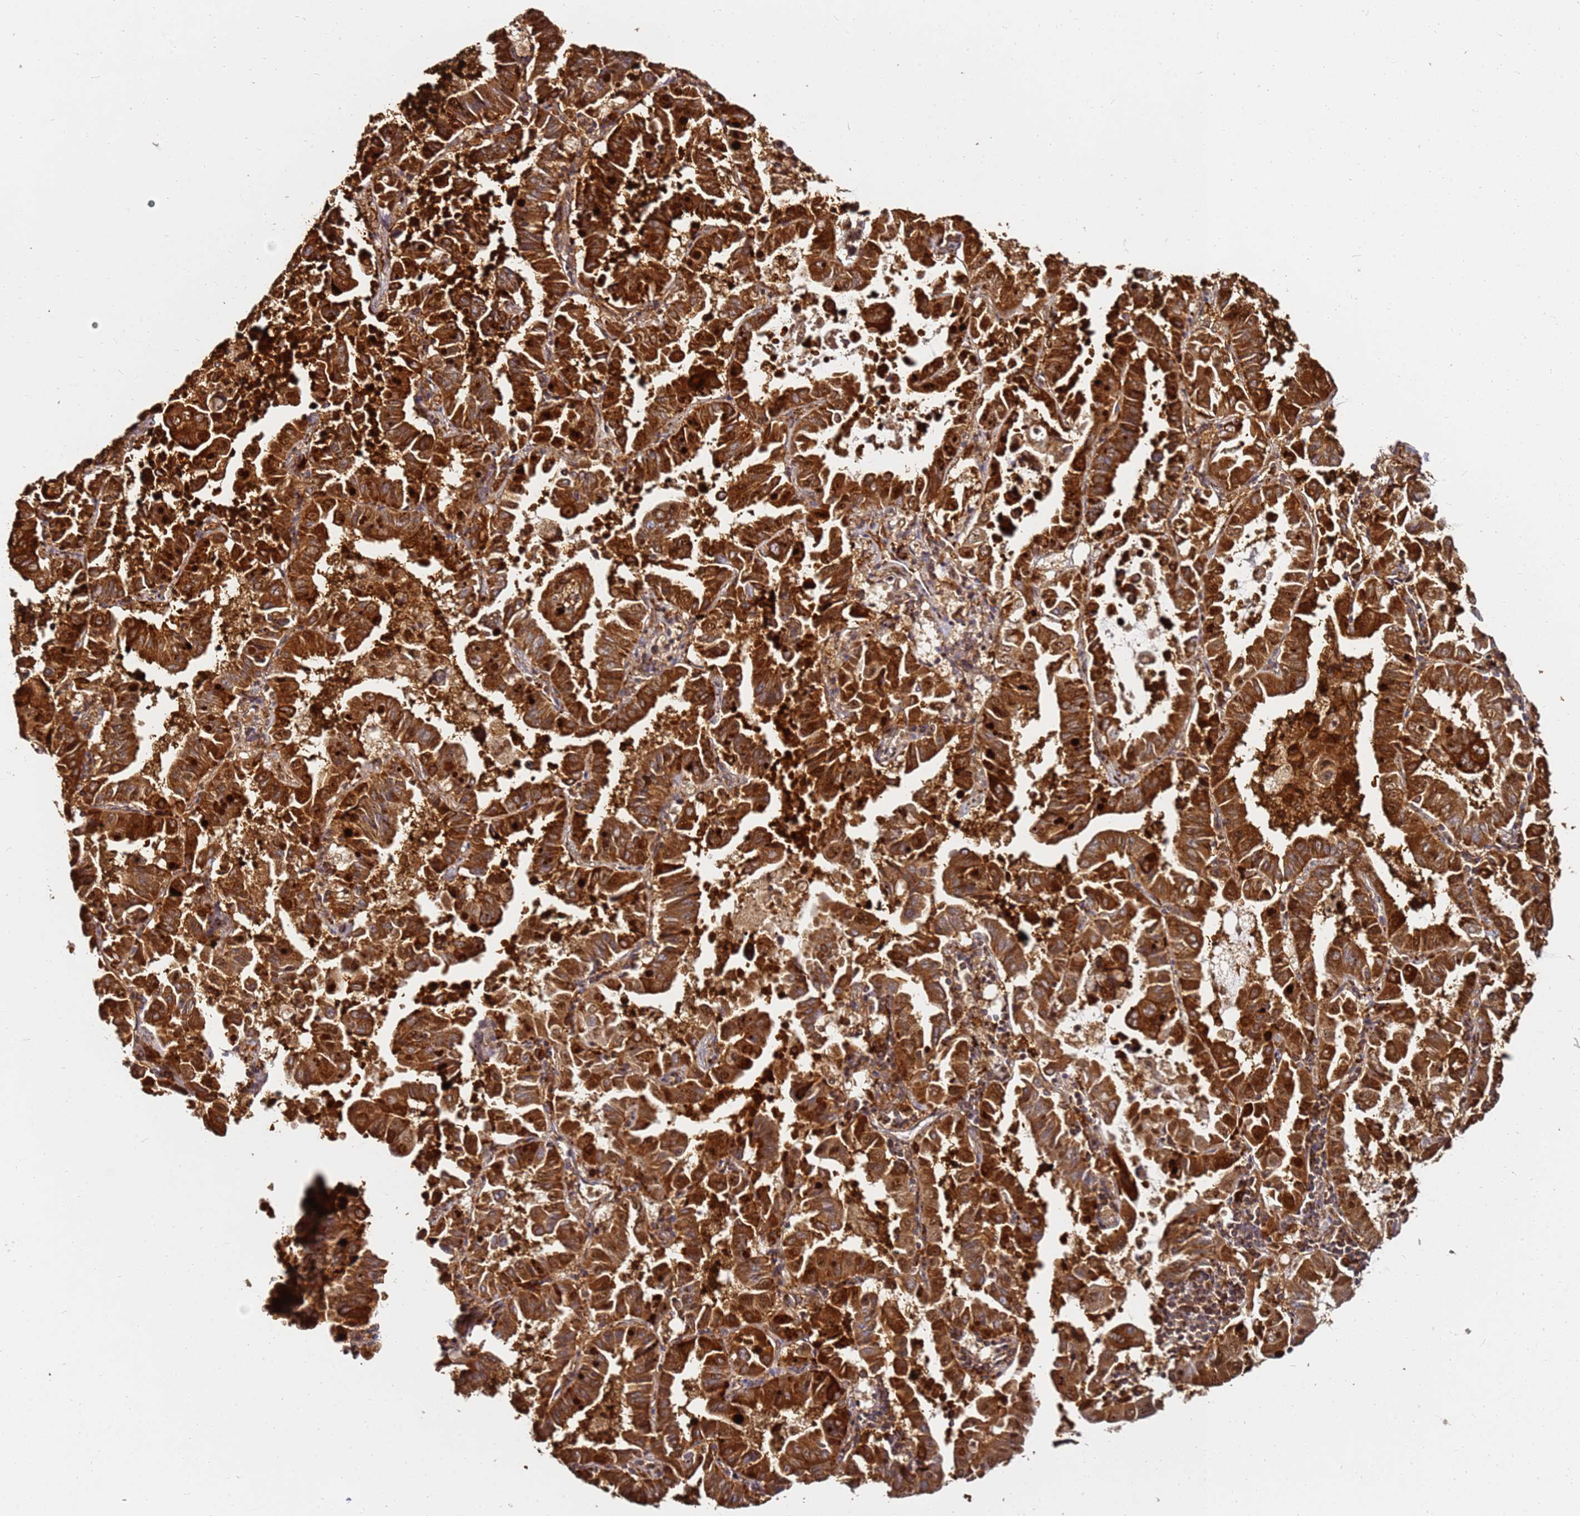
{"staining": {"intensity": "strong", "quantity": ">75%", "location": "cytoplasmic/membranous"}, "tissue": "lung cancer", "cell_type": "Tumor cells", "image_type": "cancer", "snomed": [{"axis": "morphology", "description": "Adenocarcinoma, NOS"}, {"axis": "topography", "description": "Lung"}], "caption": "Brown immunohistochemical staining in adenocarcinoma (lung) demonstrates strong cytoplasmic/membranous staining in about >75% of tumor cells.", "gene": "DVL3", "patient": {"sex": "male", "age": 64}}